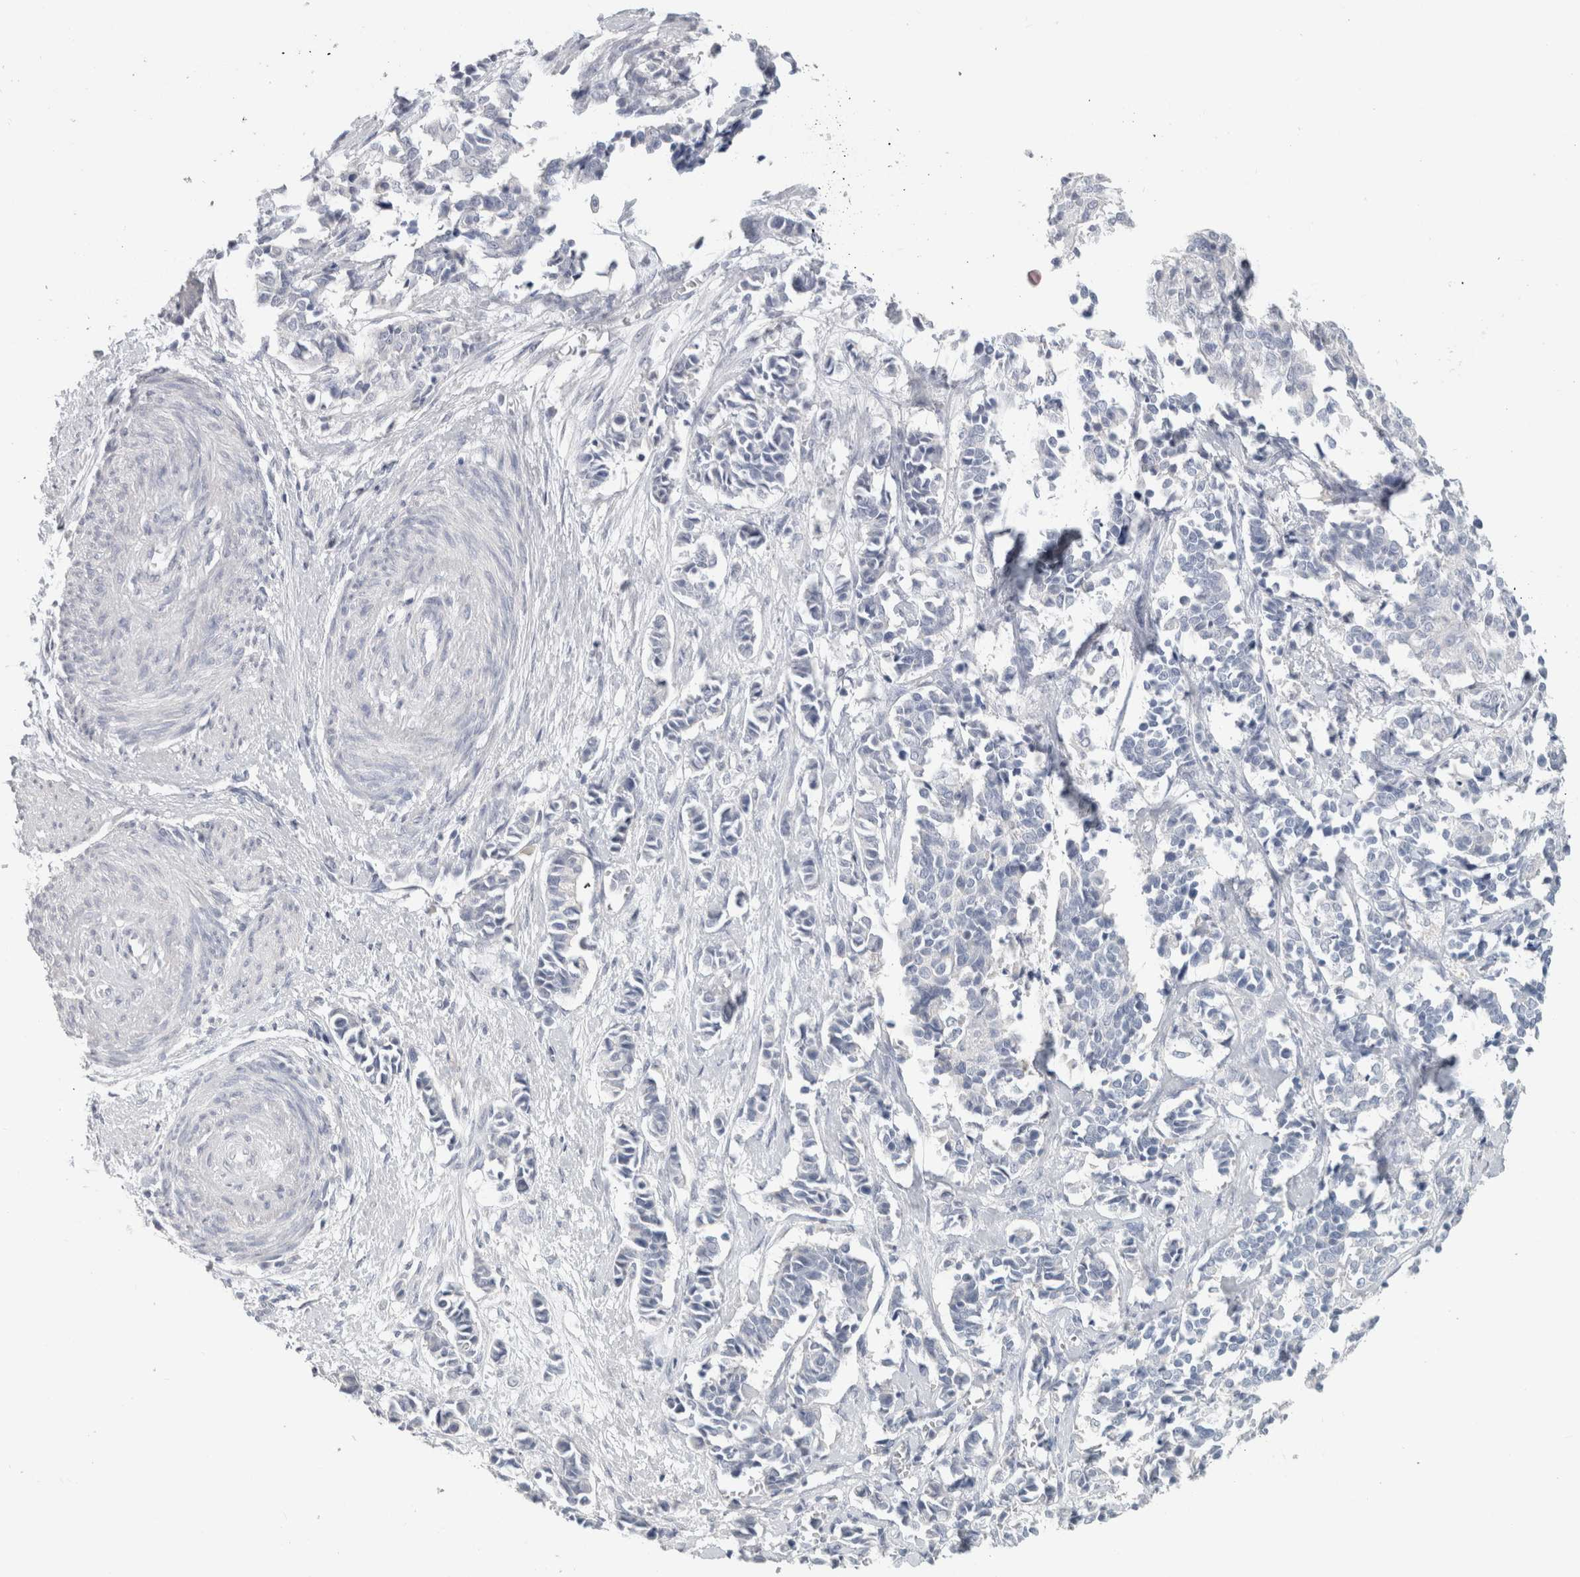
{"staining": {"intensity": "negative", "quantity": "none", "location": "none"}, "tissue": "cervical cancer", "cell_type": "Tumor cells", "image_type": "cancer", "snomed": [{"axis": "morphology", "description": "Normal tissue, NOS"}, {"axis": "morphology", "description": "Squamous cell carcinoma, NOS"}, {"axis": "topography", "description": "Cervix"}], "caption": "High power microscopy micrograph of an immunohistochemistry histopathology image of cervical squamous cell carcinoma, revealing no significant expression in tumor cells. (DAB (3,3'-diaminobenzidine) immunohistochemistry visualized using brightfield microscopy, high magnification).", "gene": "SLC6A1", "patient": {"sex": "female", "age": 35}}